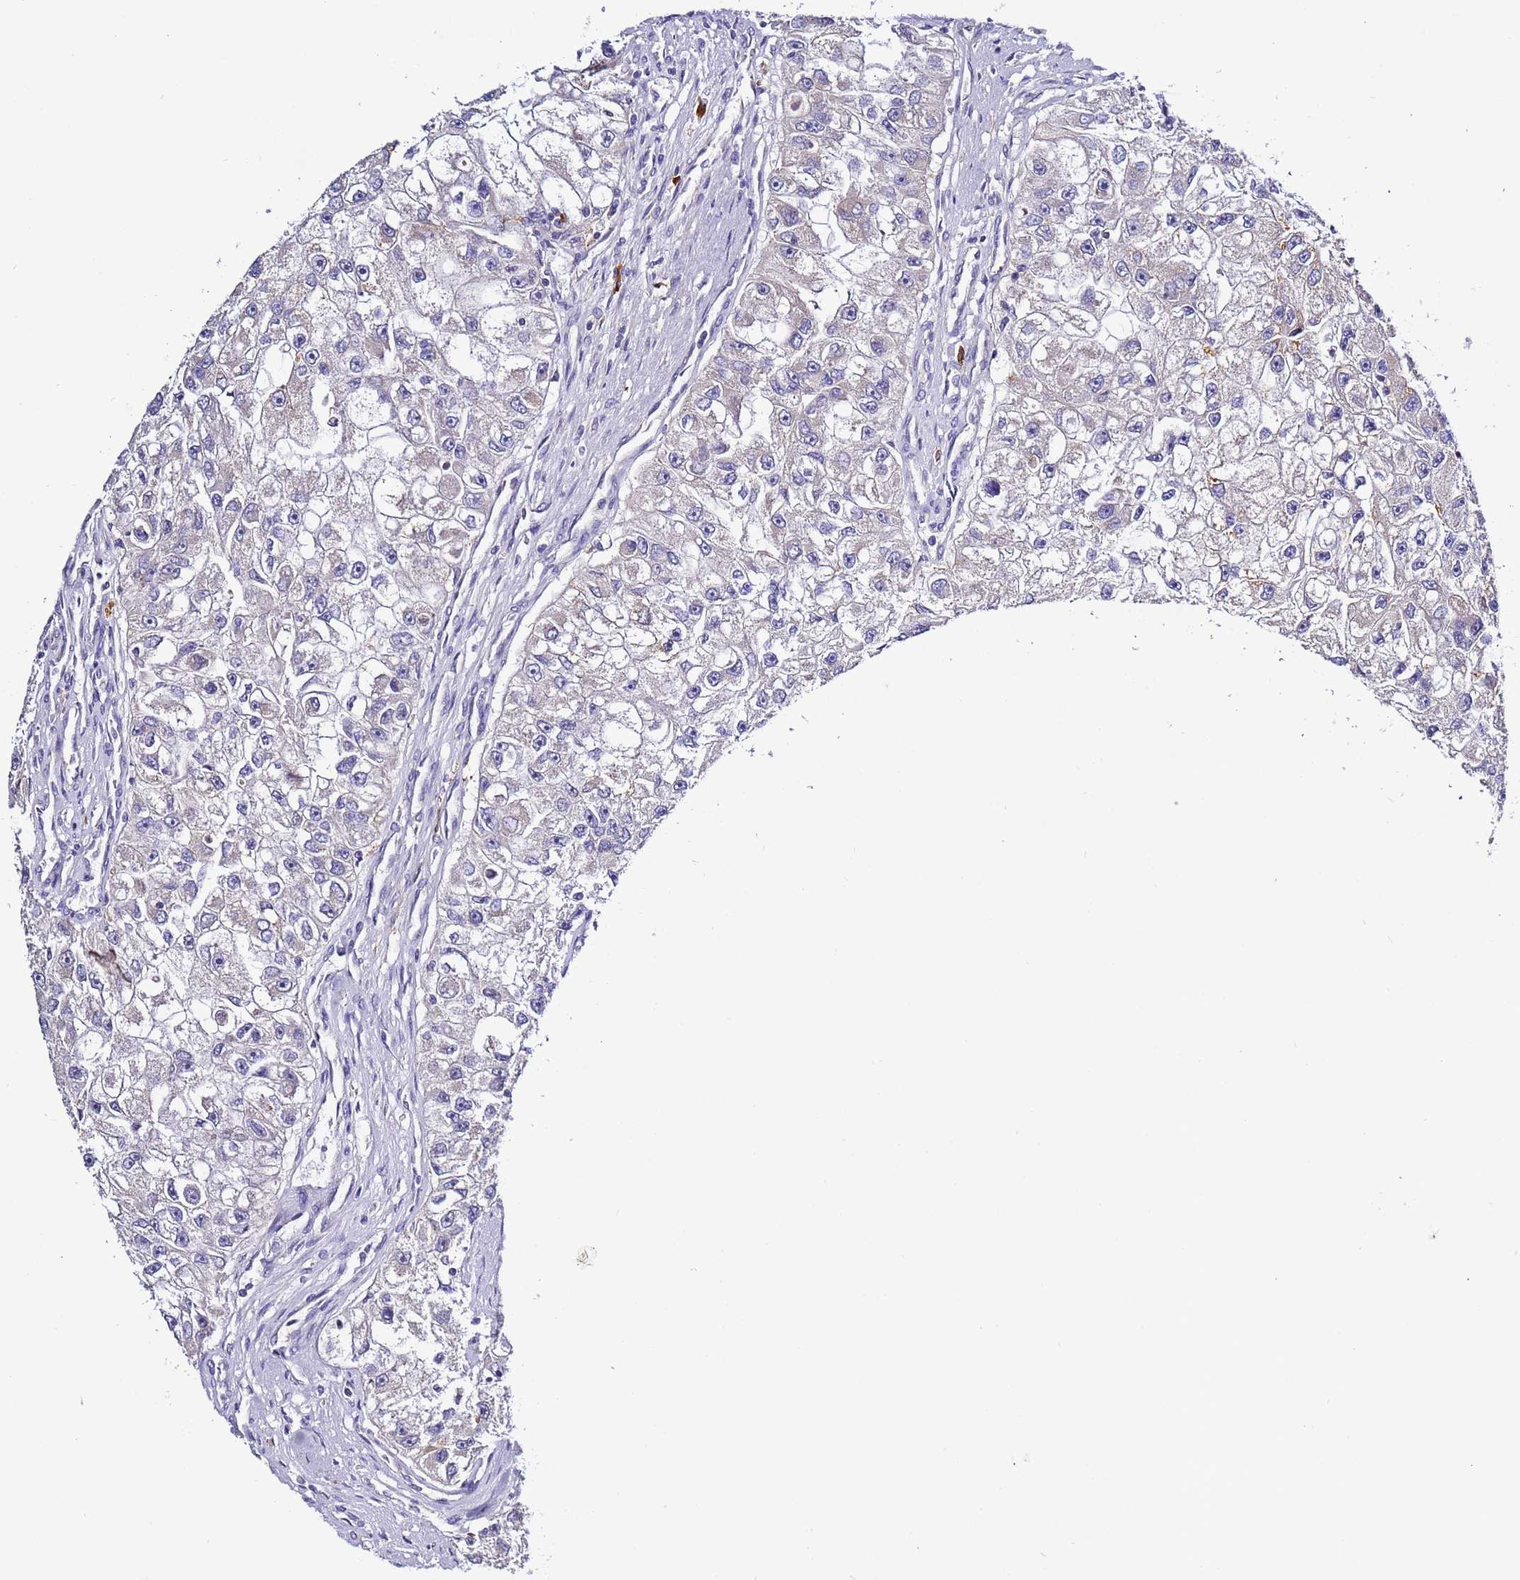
{"staining": {"intensity": "negative", "quantity": "none", "location": "none"}, "tissue": "renal cancer", "cell_type": "Tumor cells", "image_type": "cancer", "snomed": [{"axis": "morphology", "description": "Adenocarcinoma, NOS"}, {"axis": "topography", "description": "Kidney"}], "caption": "Tumor cells show no significant protein staining in renal cancer. Brightfield microscopy of immunohistochemistry (IHC) stained with DAB (3,3'-diaminobenzidine) (brown) and hematoxylin (blue), captured at high magnification.", "gene": "SPCS1", "patient": {"sex": "male", "age": 63}}